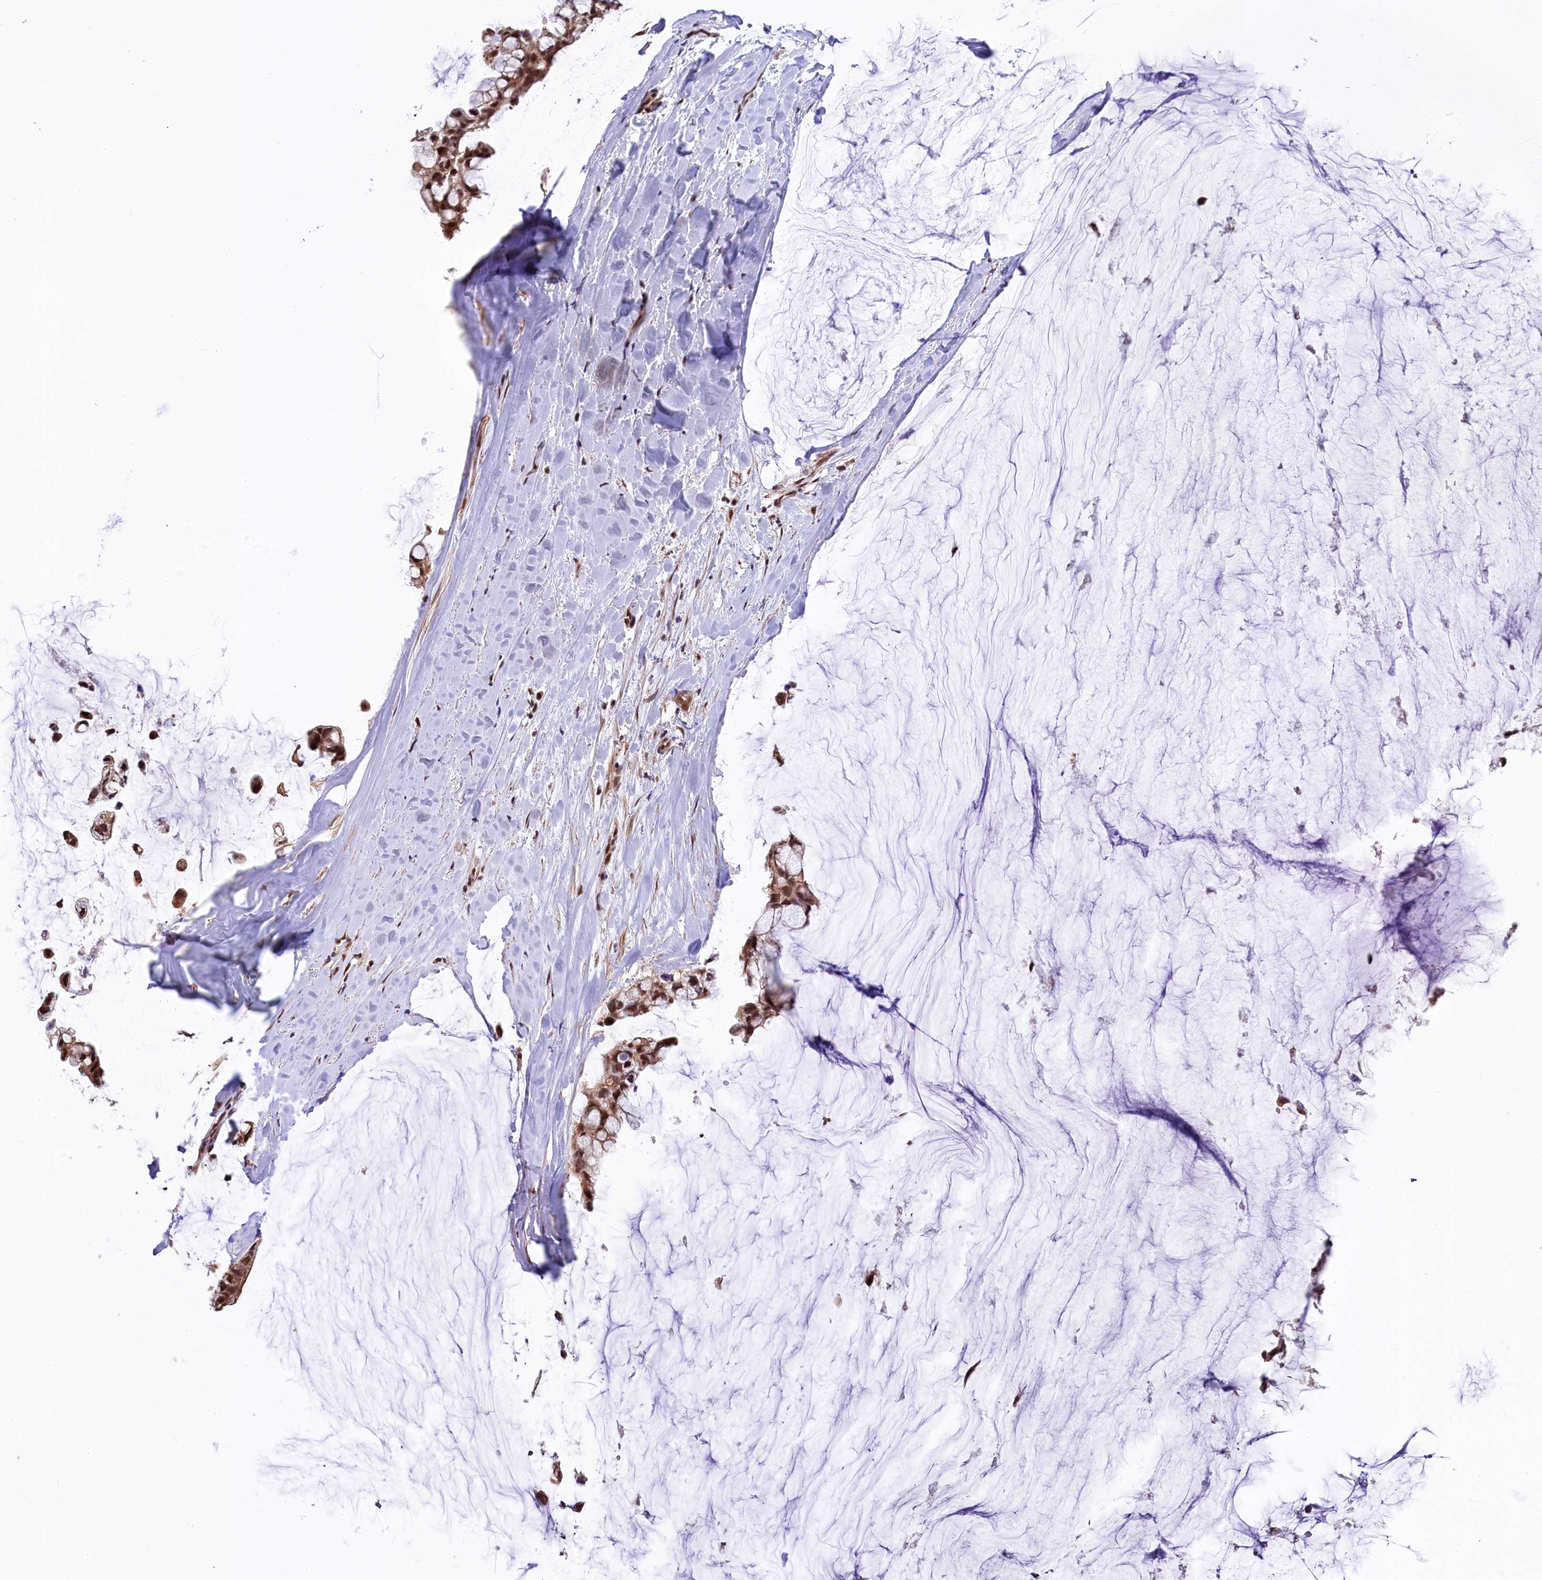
{"staining": {"intensity": "moderate", "quantity": ">75%", "location": "cytoplasmic/membranous,nuclear"}, "tissue": "ovarian cancer", "cell_type": "Tumor cells", "image_type": "cancer", "snomed": [{"axis": "morphology", "description": "Cystadenocarcinoma, mucinous, NOS"}, {"axis": "topography", "description": "Ovary"}], "caption": "This micrograph reveals immunohistochemistry (IHC) staining of human ovarian cancer (mucinous cystadenocarcinoma), with medium moderate cytoplasmic/membranous and nuclear expression in approximately >75% of tumor cells.", "gene": "MRPL54", "patient": {"sex": "female", "age": 39}}